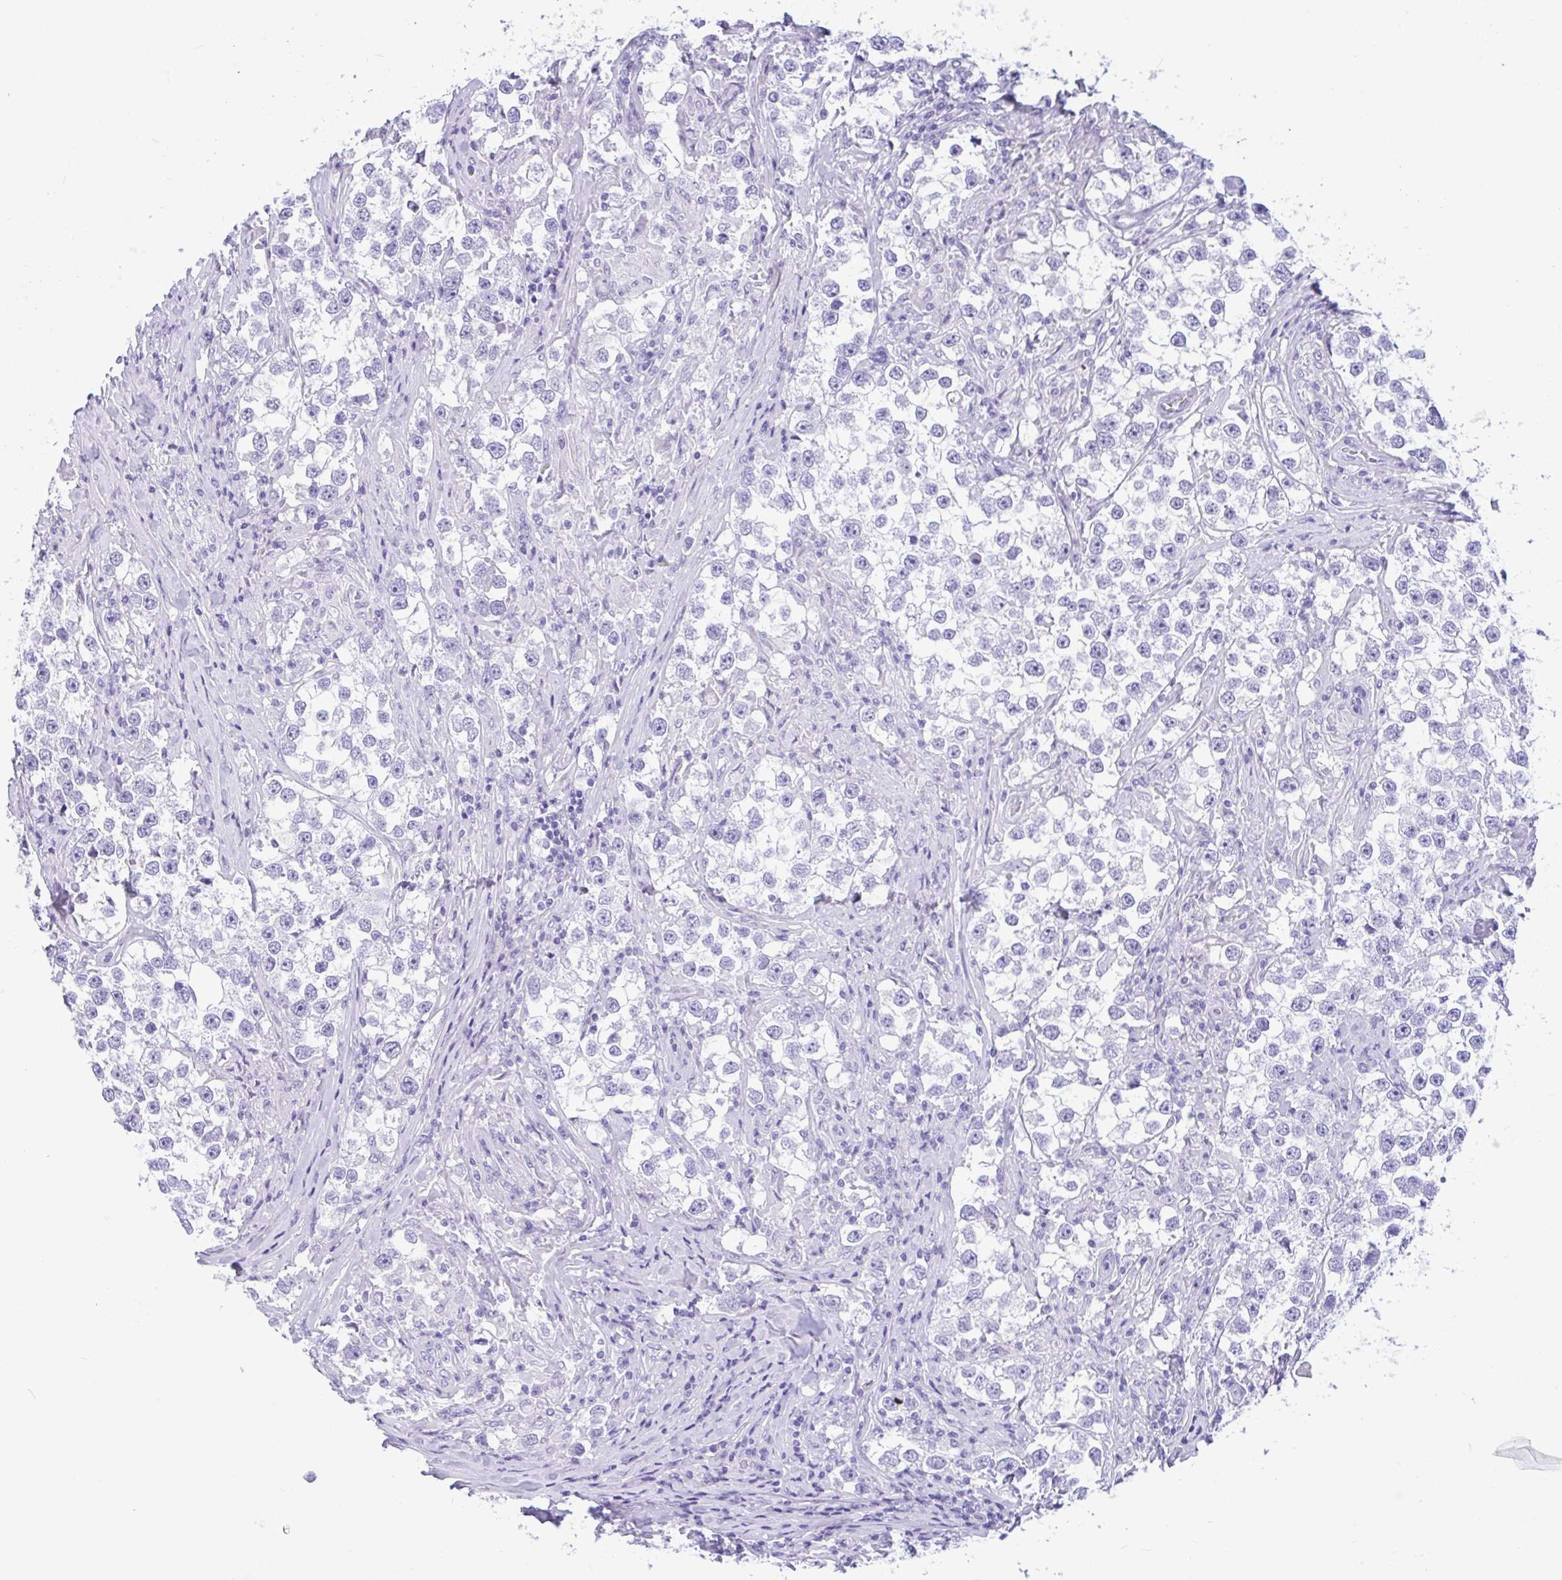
{"staining": {"intensity": "negative", "quantity": "none", "location": "none"}, "tissue": "testis cancer", "cell_type": "Tumor cells", "image_type": "cancer", "snomed": [{"axis": "morphology", "description": "Seminoma, NOS"}, {"axis": "topography", "description": "Testis"}], "caption": "Immunohistochemistry (IHC) of testis cancer (seminoma) exhibits no expression in tumor cells.", "gene": "OR4N4", "patient": {"sex": "male", "age": 46}}